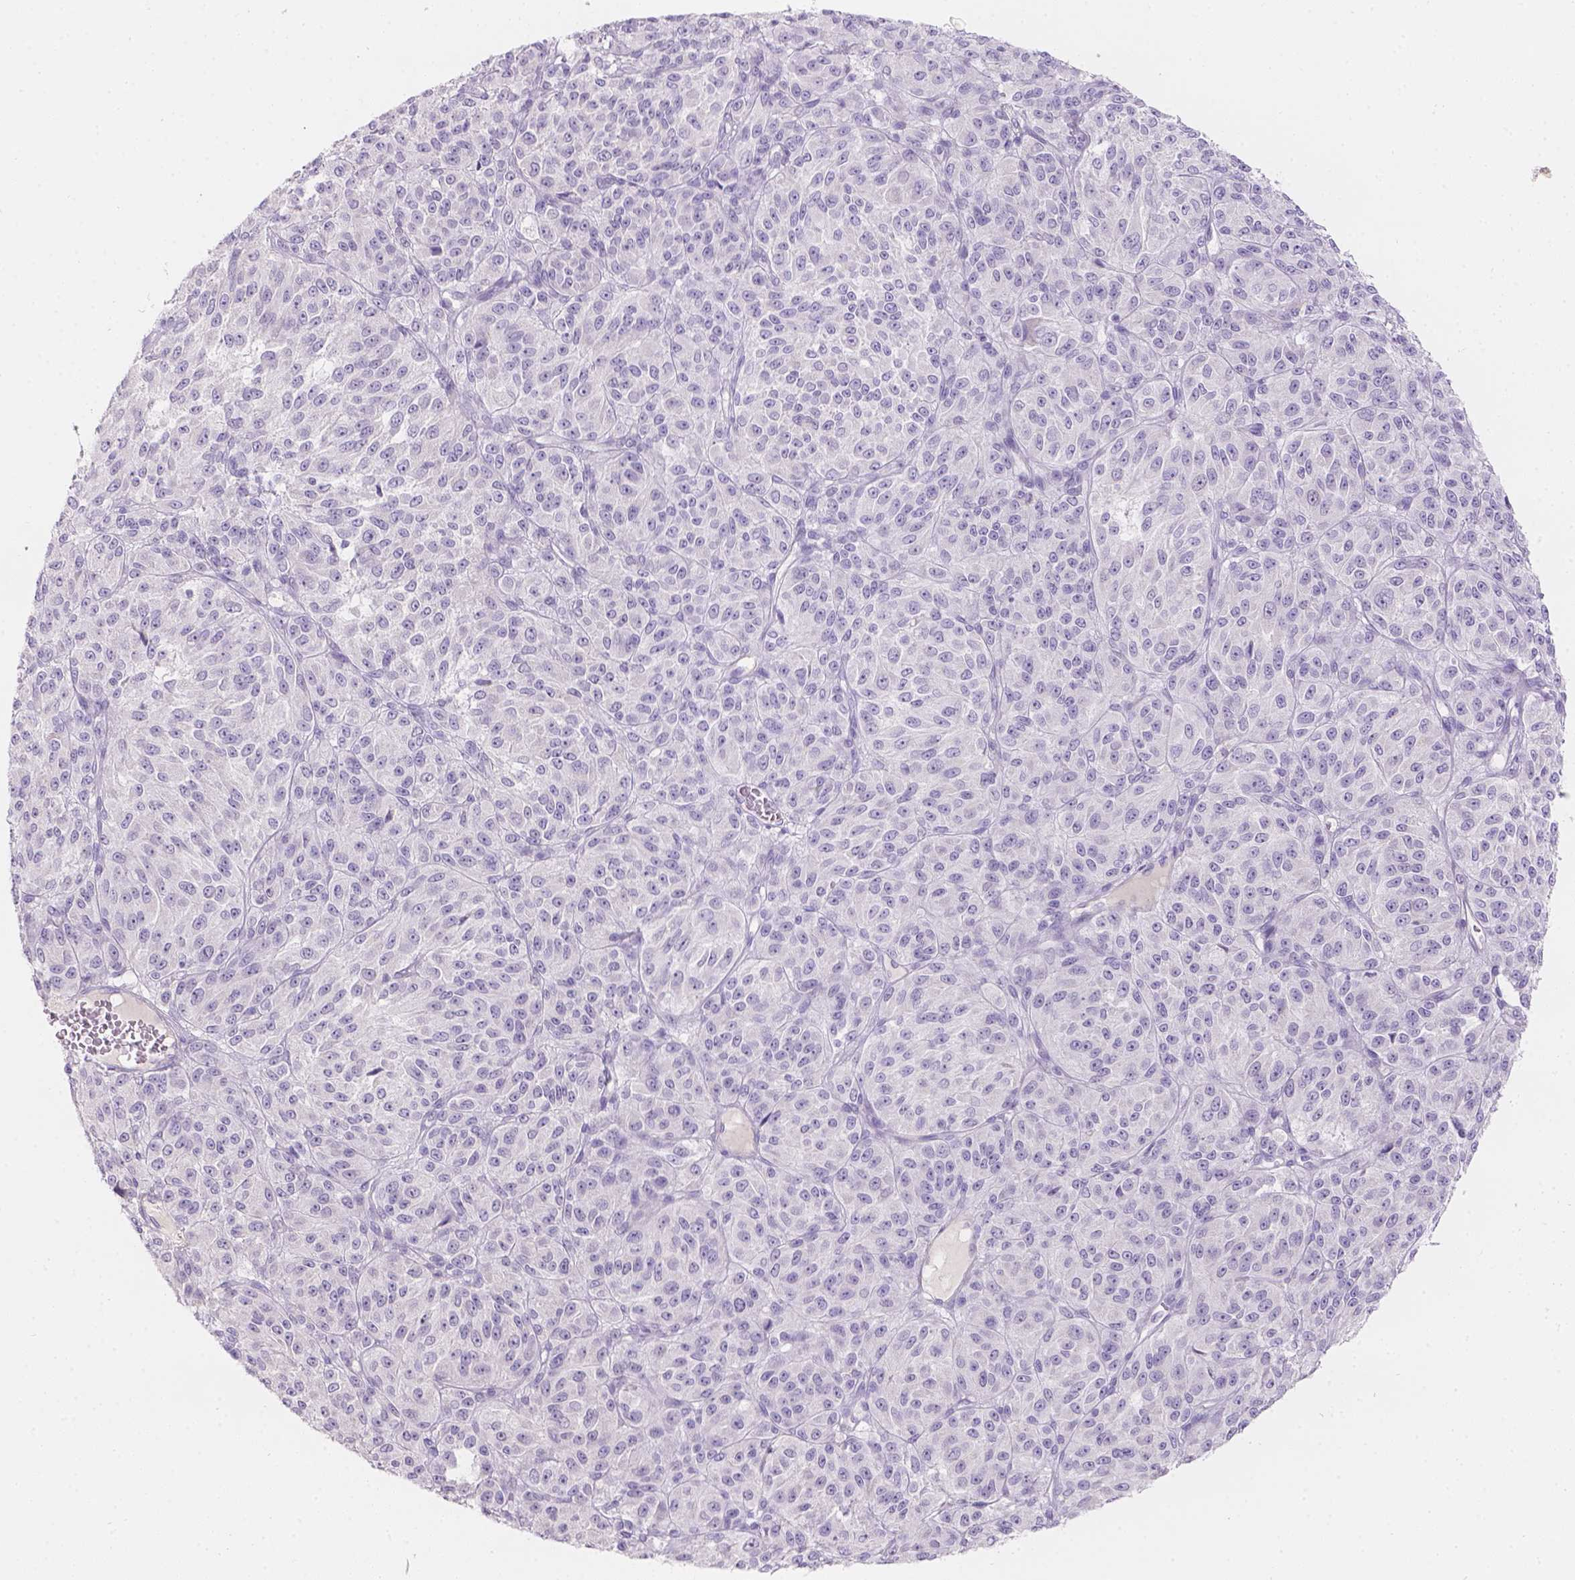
{"staining": {"intensity": "negative", "quantity": "none", "location": "none"}, "tissue": "melanoma", "cell_type": "Tumor cells", "image_type": "cancer", "snomed": [{"axis": "morphology", "description": "Malignant melanoma, Metastatic site"}, {"axis": "topography", "description": "Brain"}], "caption": "Melanoma was stained to show a protein in brown. There is no significant positivity in tumor cells.", "gene": "HTN3", "patient": {"sex": "female", "age": 56}}